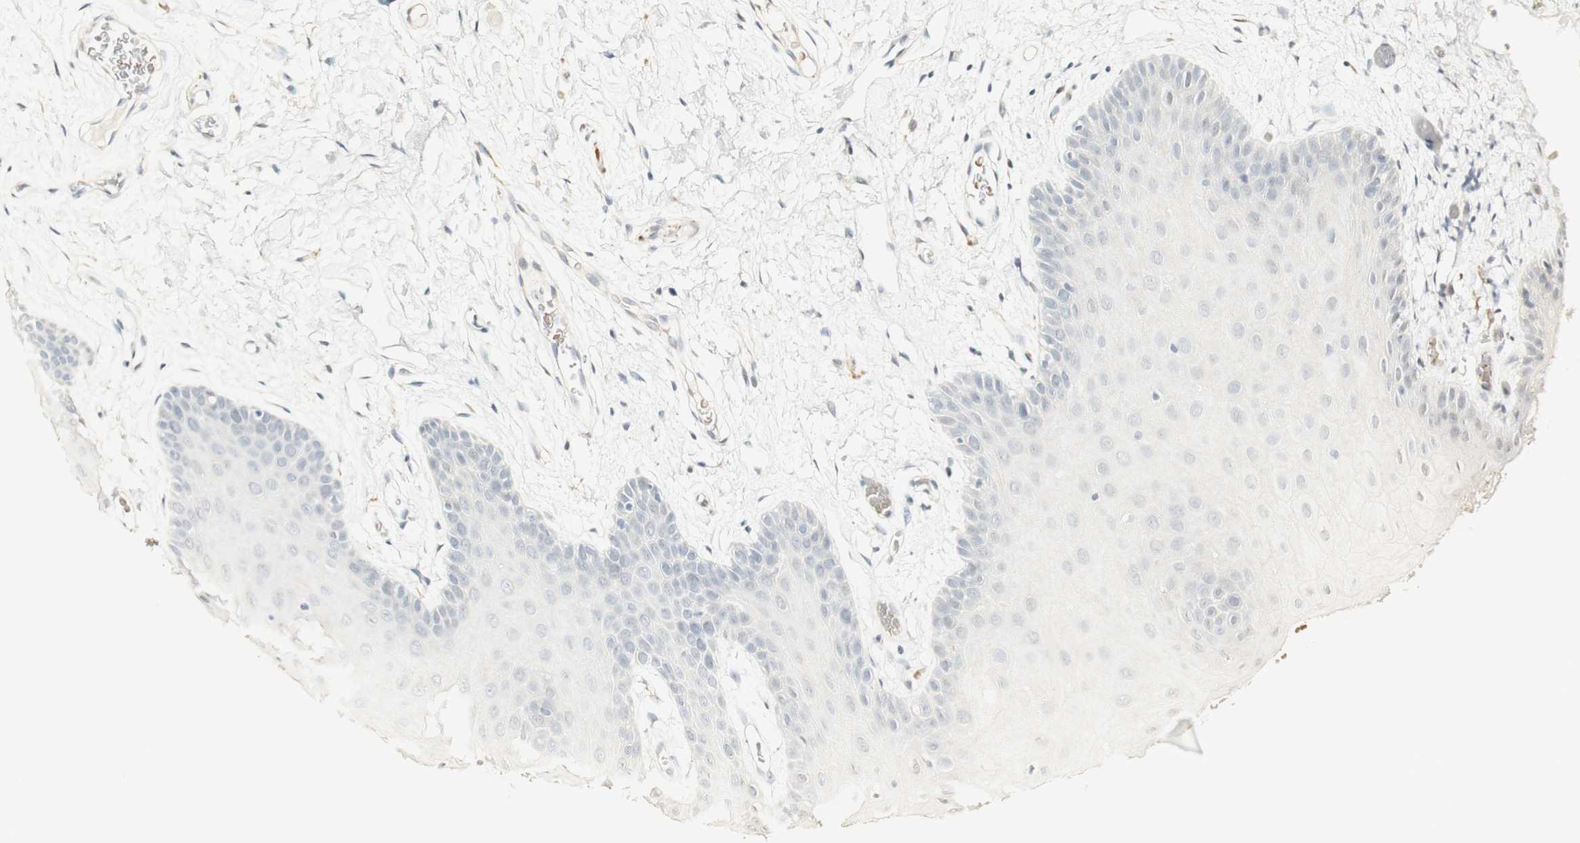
{"staining": {"intensity": "negative", "quantity": "none", "location": "none"}, "tissue": "oral mucosa", "cell_type": "Squamous epithelial cells", "image_type": "normal", "snomed": [{"axis": "morphology", "description": "Normal tissue, NOS"}, {"axis": "topography", "description": "Oral tissue"}], "caption": "DAB immunohistochemical staining of benign oral mucosa demonstrates no significant expression in squamous epithelial cells.", "gene": "SYT7", "patient": {"sex": "male", "age": 54}}